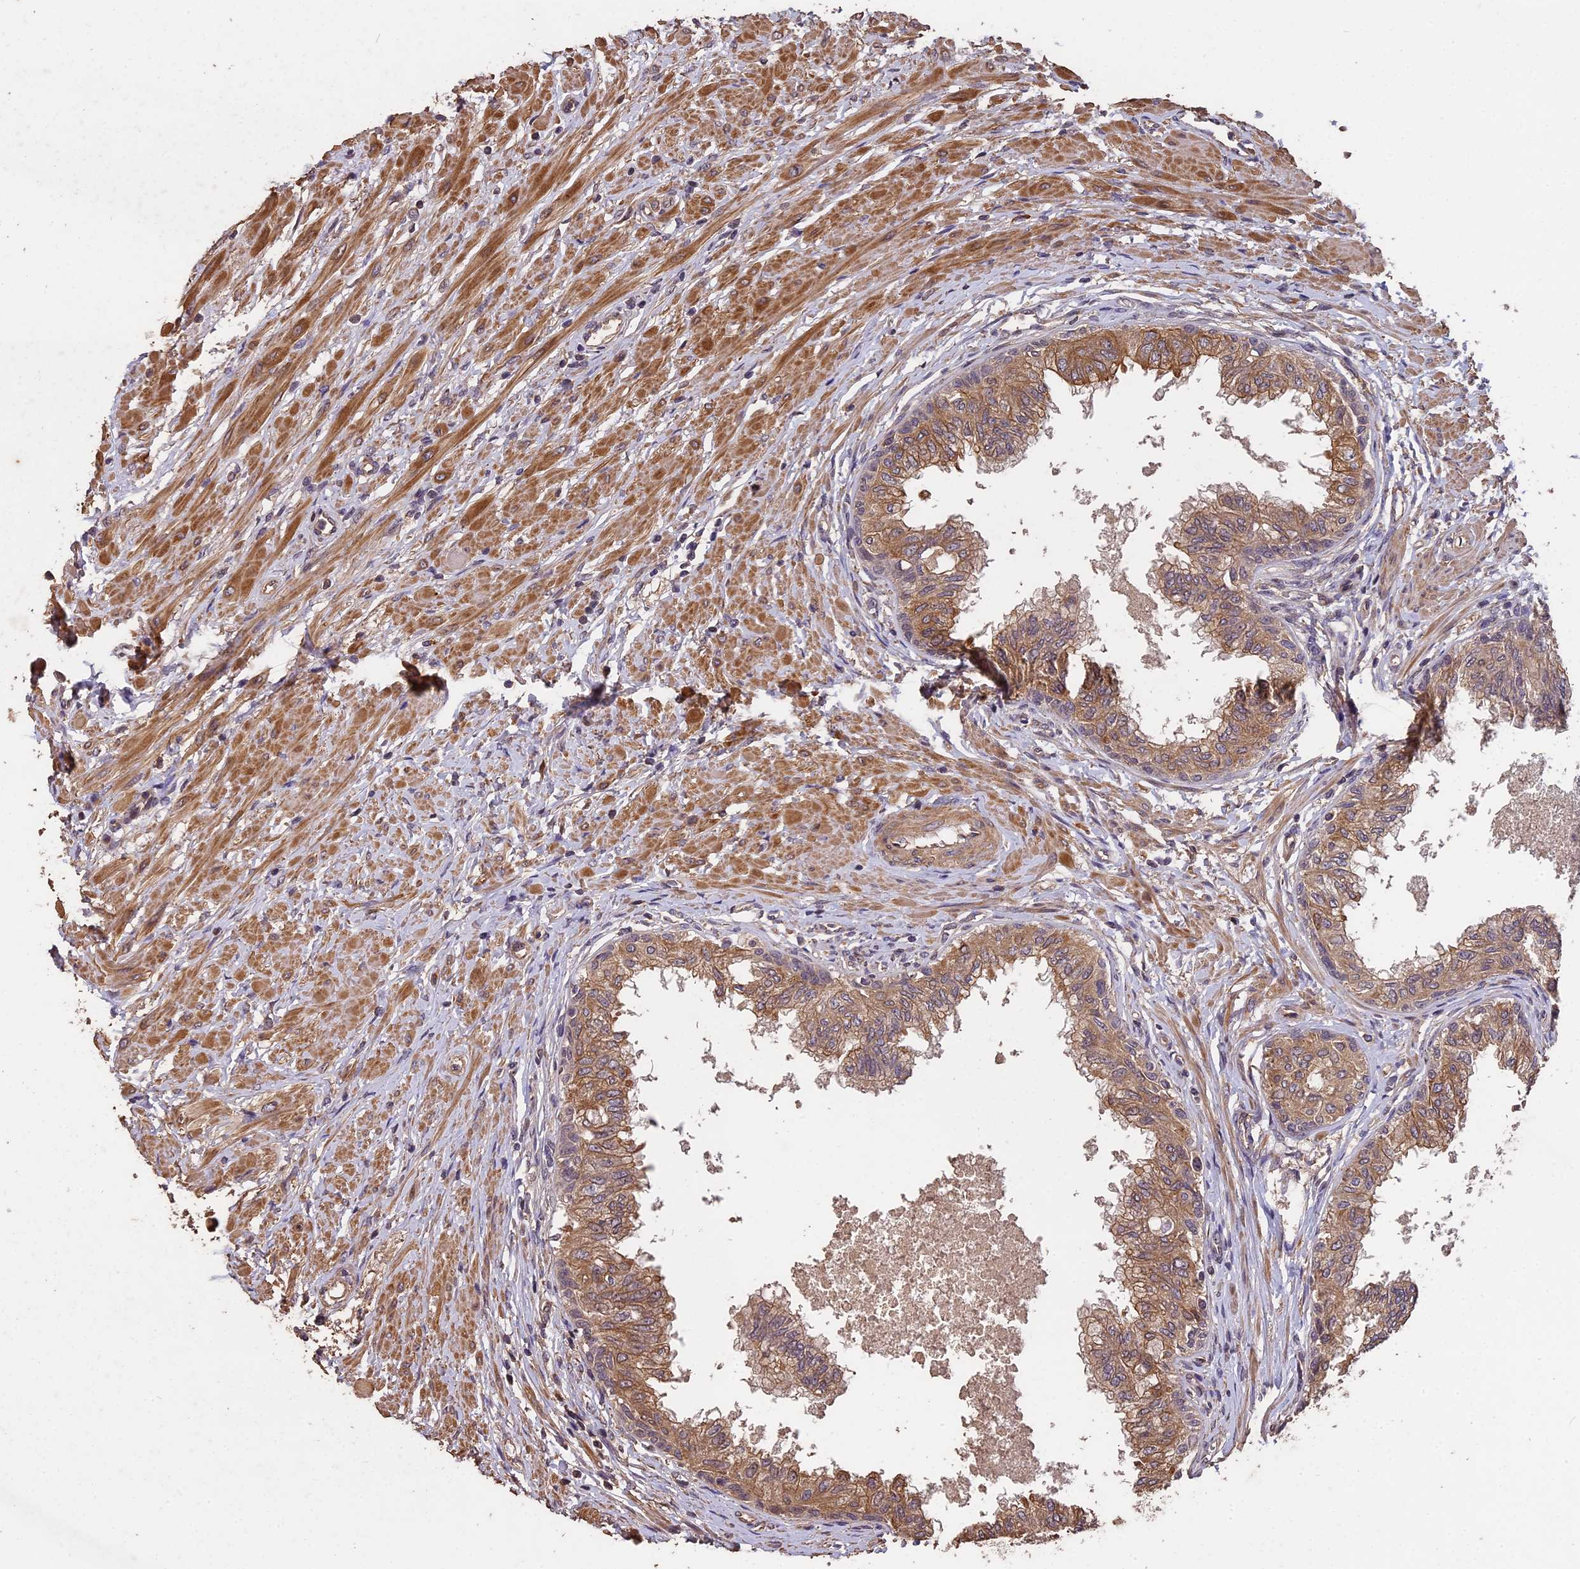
{"staining": {"intensity": "moderate", "quantity": ">75%", "location": "cytoplasmic/membranous"}, "tissue": "prostate", "cell_type": "Glandular cells", "image_type": "normal", "snomed": [{"axis": "morphology", "description": "Normal tissue, NOS"}, {"axis": "topography", "description": "Prostate"}, {"axis": "topography", "description": "Seminal veicle"}], "caption": "Protein expression by immunohistochemistry (IHC) shows moderate cytoplasmic/membranous expression in about >75% of glandular cells in normal prostate.", "gene": "CHD9", "patient": {"sex": "male", "age": 60}}